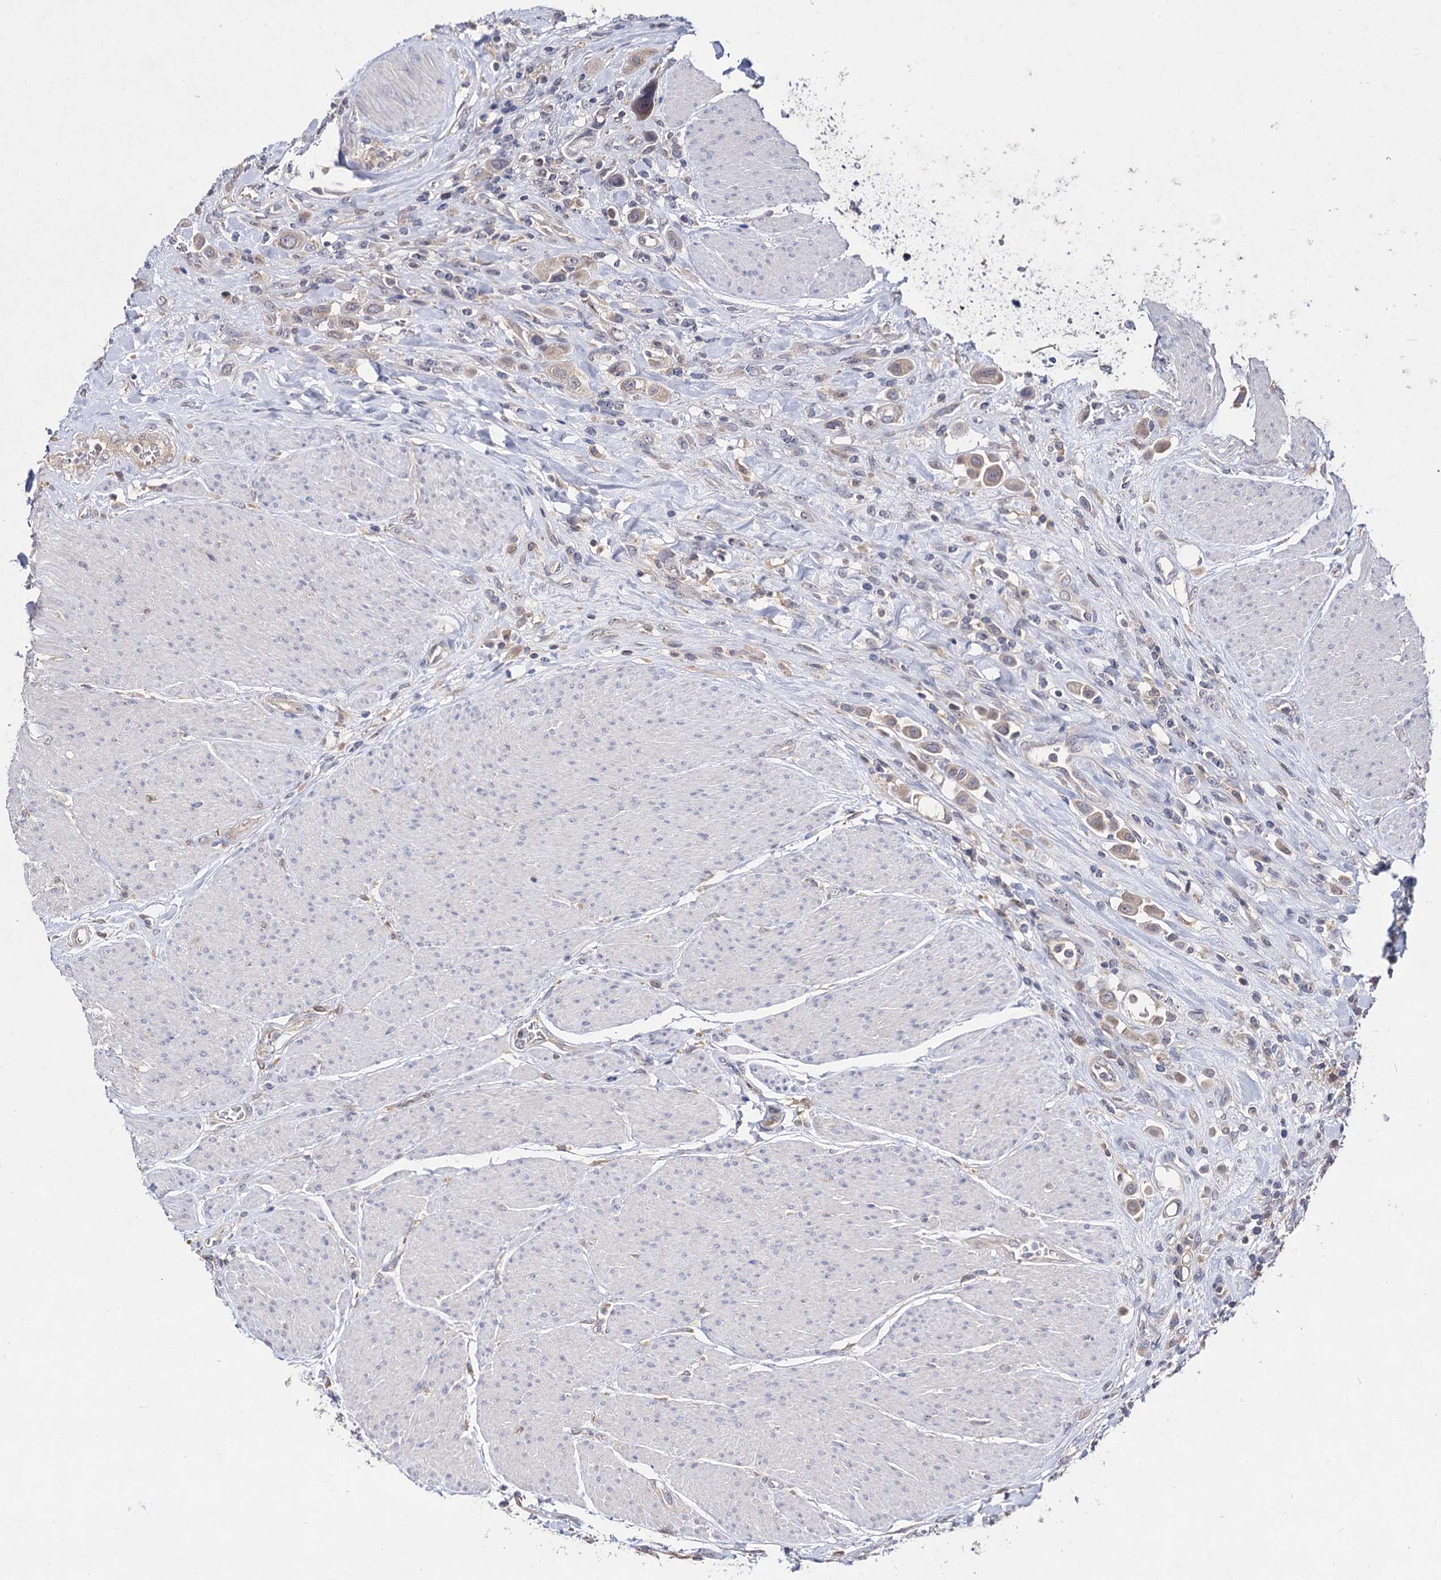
{"staining": {"intensity": "weak", "quantity": "<25%", "location": "cytoplasmic/membranous"}, "tissue": "urothelial cancer", "cell_type": "Tumor cells", "image_type": "cancer", "snomed": [{"axis": "morphology", "description": "Urothelial carcinoma, High grade"}, {"axis": "topography", "description": "Urinary bladder"}], "caption": "There is no significant positivity in tumor cells of urothelial cancer.", "gene": "ACTR6", "patient": {"sex": "male", "age": 50}}